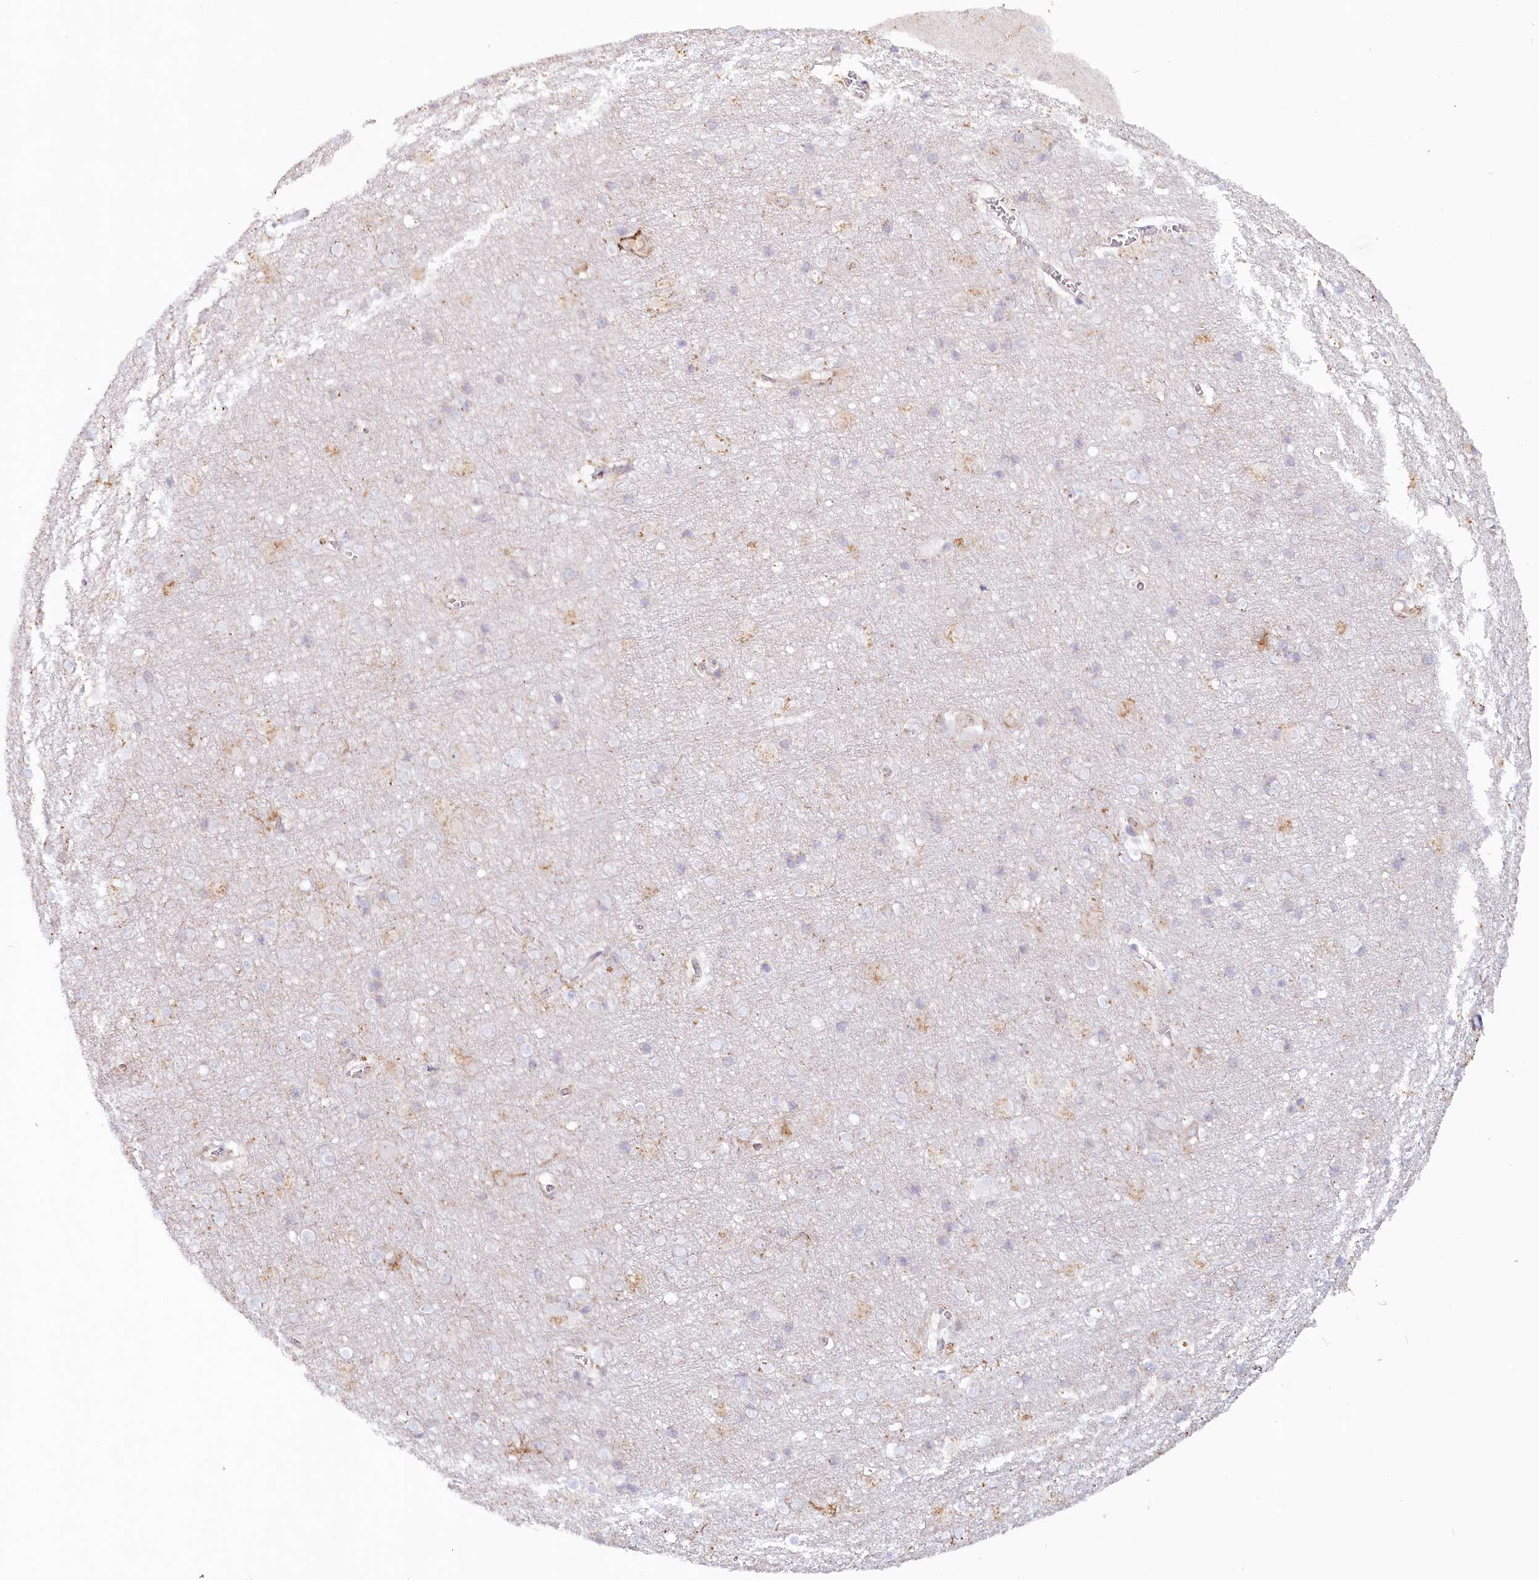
{"staining": {"intensity": "negative", "quantity": "none", "location": "none"}, "tissue": "cerebral cortex", "cell_type": "Endothelial cells", "image_type": "normal", "snomed": [{"axis": "morphology", "description": "Normal tissue, NOS"}, {"axis": "topography", "description": "Cerebral cortex"}], "caption": "A high-resolution histopathology image shows immunohistochemistry (IHC) staining of benign cerebral cortex, which reveals no significant staining in endothelial cells. Nuclei are stained in blue.", "gene": "TNIP1", "patient": {"sex": "male", "age": 54}}